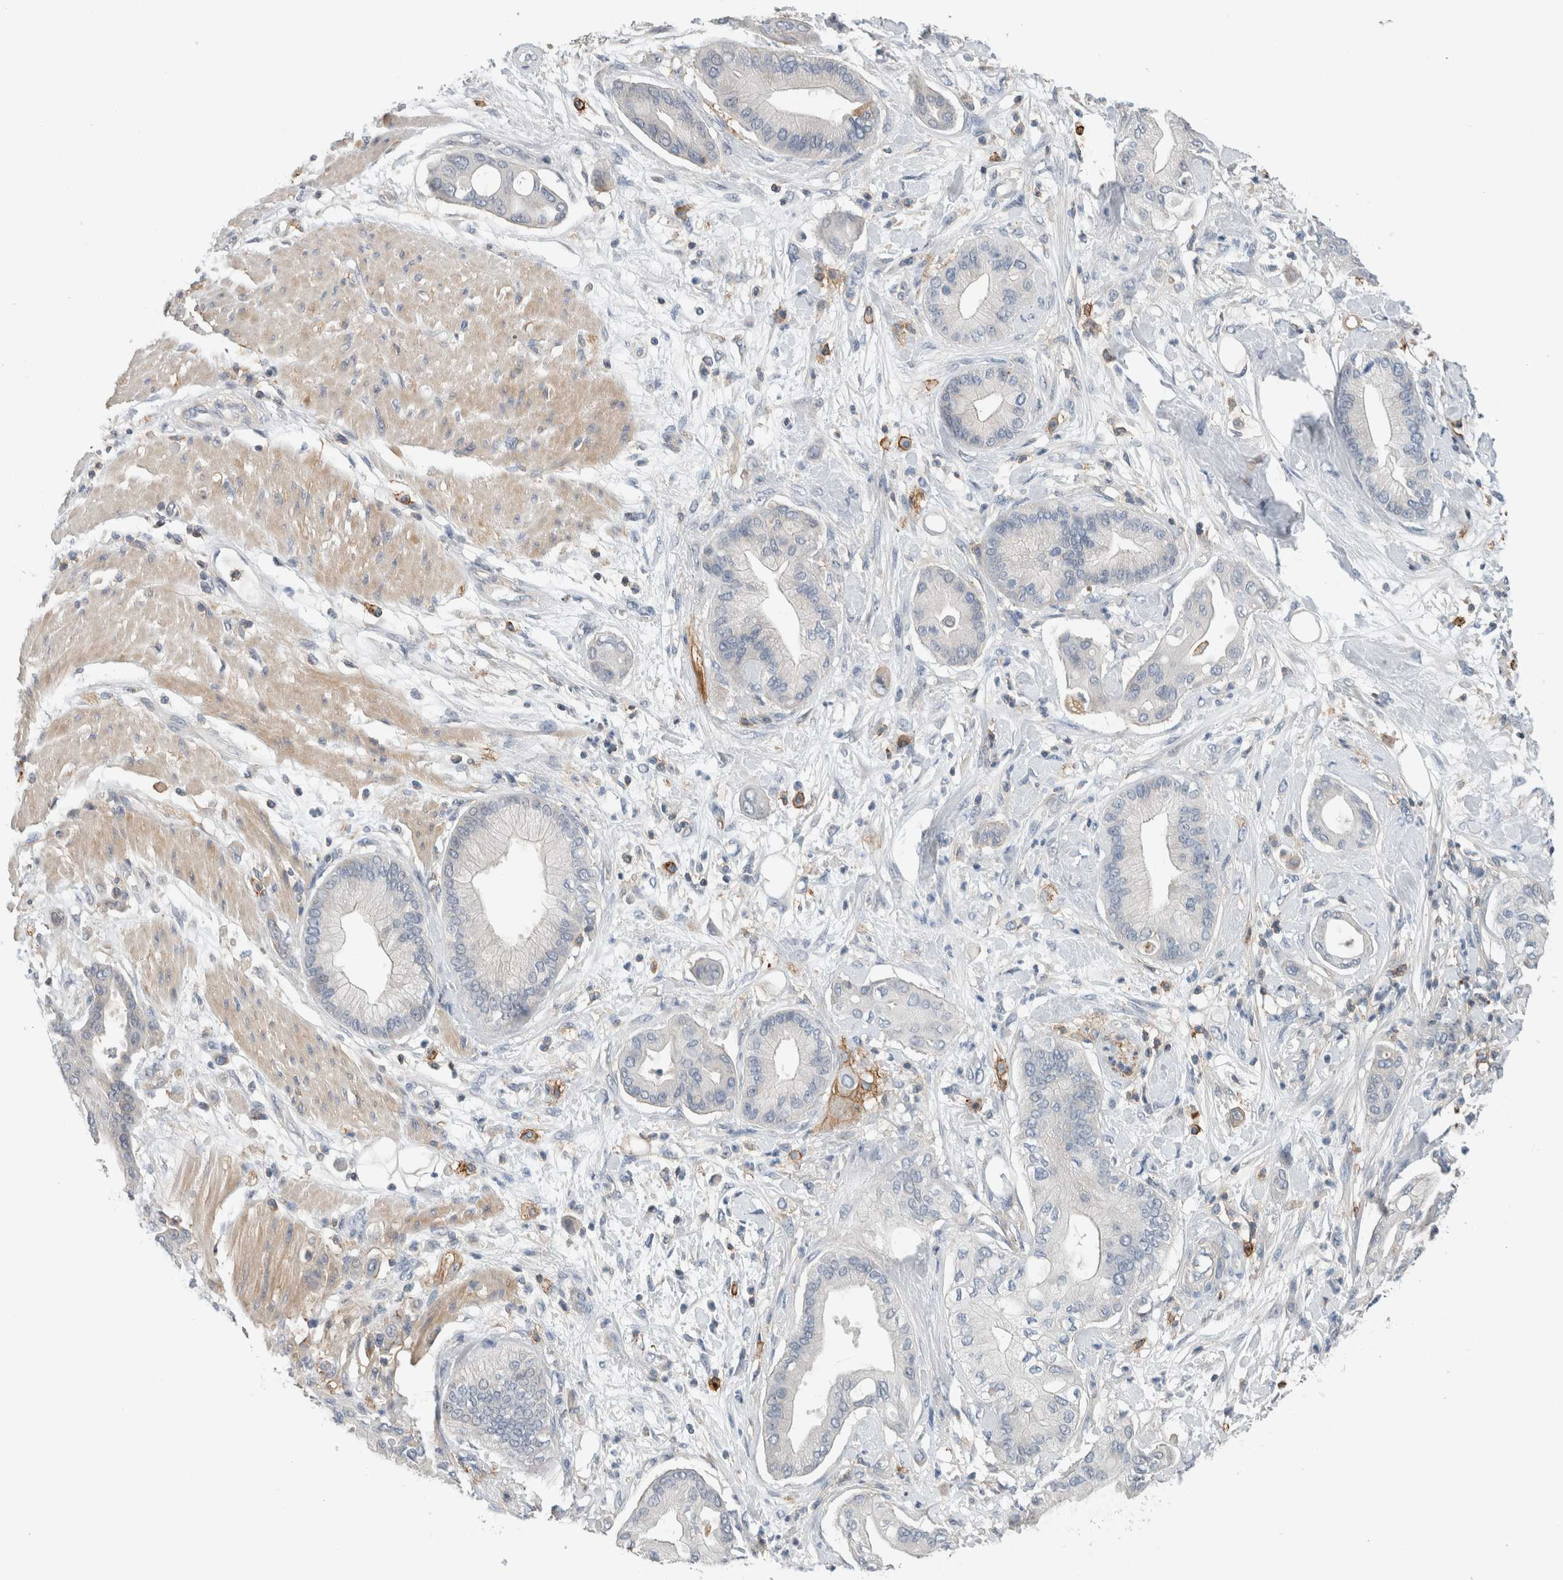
{"staining": {"intensity": "negative", "quantity": "none", "location": "none"}, "tissue": "pancreatic cancer", "cell_type": "Tumor cells", "image_type": "cancer", "snomed": [{"axis": "morphology", "description": "Adenocarcinoma, NOS"}, {"axis": "morphology", "description": "Adenocarcinoma, metastatic, NOS"}, {"axis": "topography", "description": "Lymph node"}, {"axis": "topography", "description": "Pancreas"}, {"axis": "topography", "description": "Duodenum"}], "caption": "IHC of human pancreatic cancer exhibits no positivity in tumor cells.", "gene": "ERCC6L2", "patient": {"sex": "female", "age": 64}}